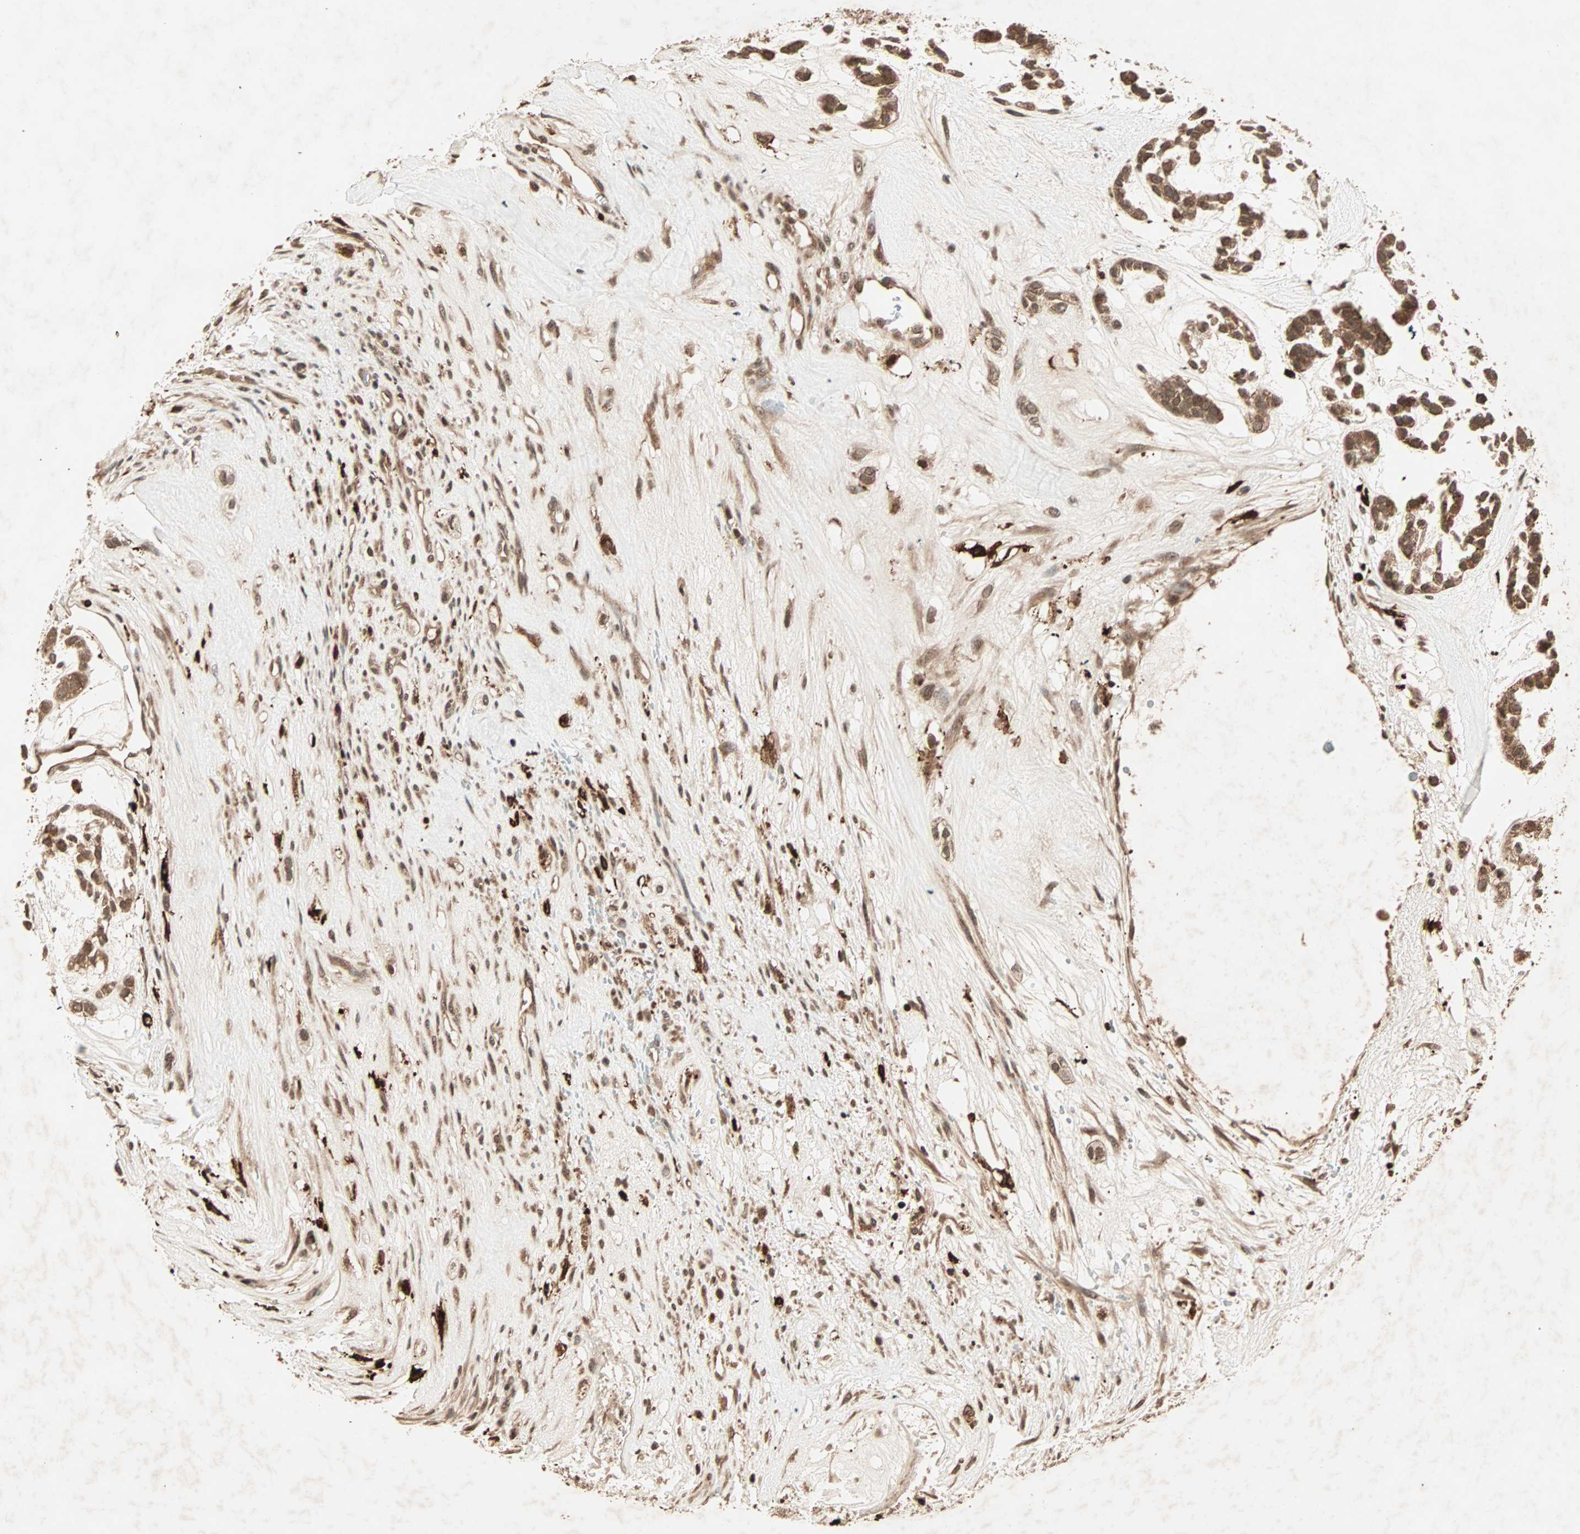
{"staining": {"intensity": "moderate", "quantity": ">75%", "location": "cytoplasmic/membranous"}, "tissue": "head and neck cancer", "cell_type": "Tumor cells", "image_type": "cancer", "snomed": [{"axis": "morphology", "description": "Adenocarcinoma, NOS"}, {"axis": "morphology", "description": "Adenoma, NOS"}, {"axis": "topography", "description": "Head-Neck"}], "caption": "Brown immunohistochemical staining in human head and neck cancer demonstrates moderate cytoplasmic/membranous staining in approximately >75% of tumor cells. Nuclei are stained in blue.", "gene": "RFFL", "patient": {"sex": "female", "age": 55}}